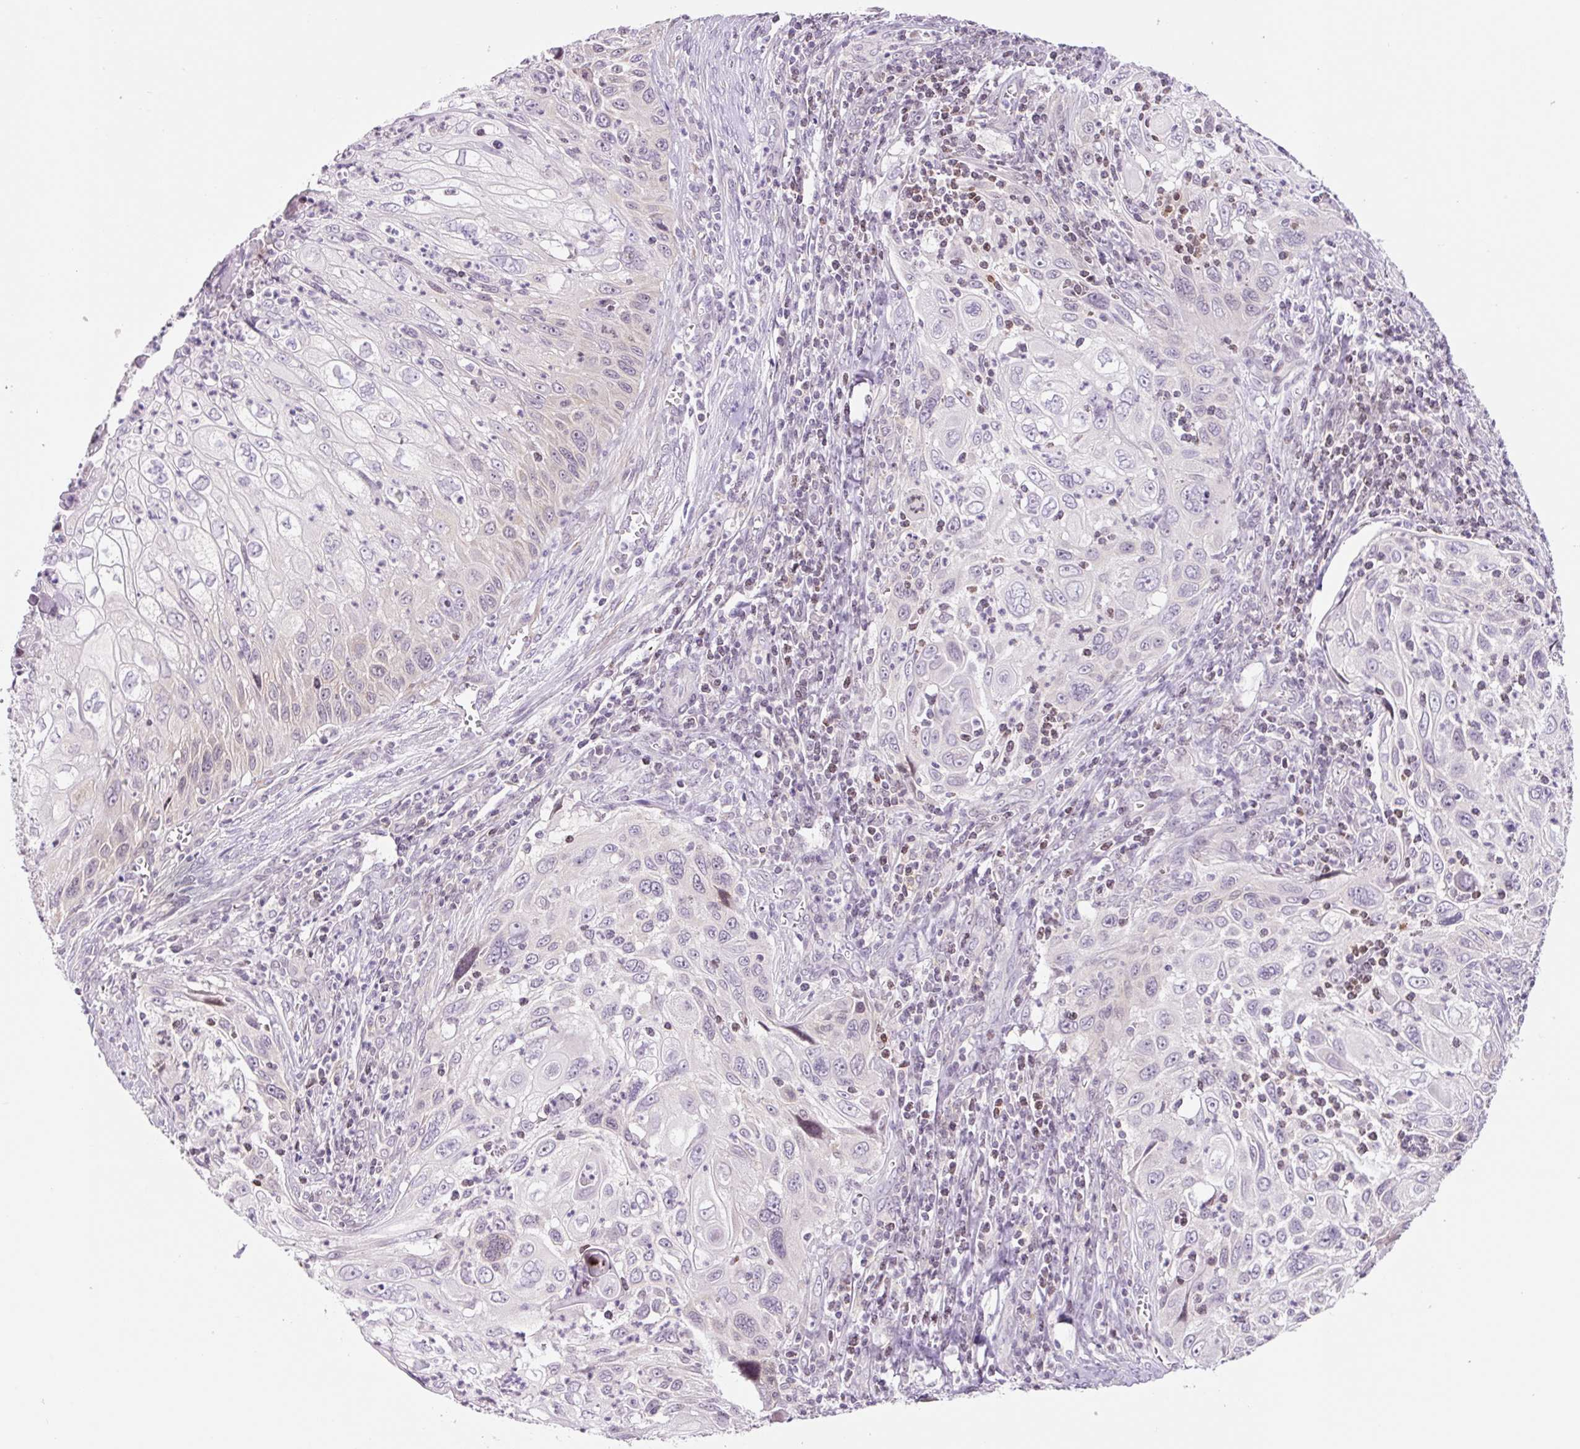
{"staining": {"intensity": "negative", "quantity": "none", "location": "none"}, "tissue": "cervical cancer", "cell_type": "Tumor cells", "image_type": "cancer", "snomed": [{"axis": "morphology", "description": "Squamous cell carcinoma, NOS"}, {"axis": "topography", "description": "Cervix"}], "caption": "An IHC histopathology image of cervical squamous cell carcinoma is shown. There is no staining in tumor cells of cervical squamous cell carcinoma.", "gene": "RPL41", "patient": {"sex": "female", "age": 70}}